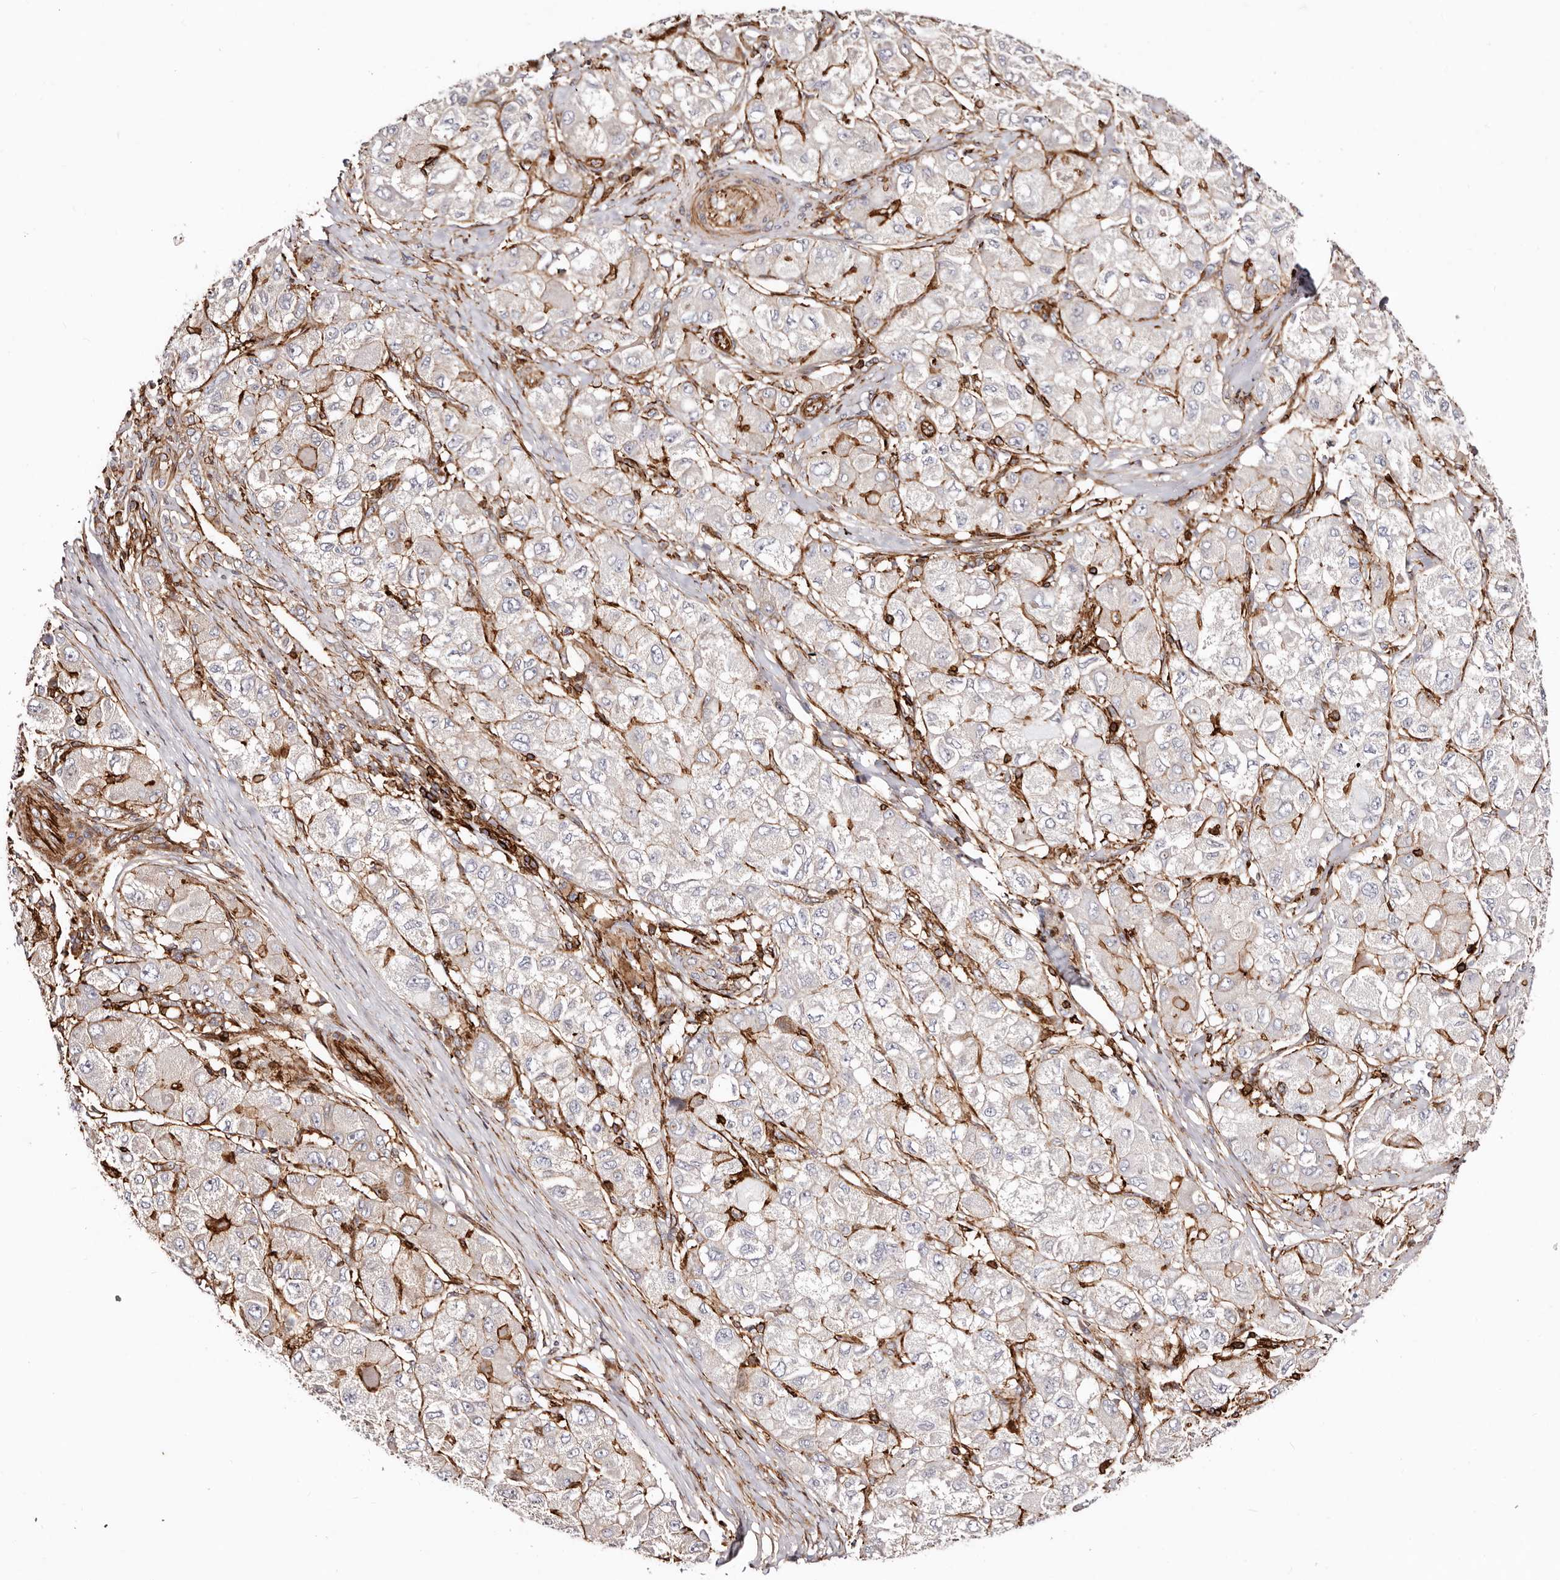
{"staining": {"intensity": "moderate", "quantity": "25%-75%", "location": "cytoplasmic/membranous"}, "tissue": "liver cancer", "cell_type": "Tumor cells", "image_type": "cancer", "snomed": [{"axis": "morphology", "description": "Carcinoma, Hepatocellular, NOS"}, {"axis": "topography", "description": "Liver"}], "caption": "Brown immunohistochemical staining in human liver cancer demonstrates moderate cytoplasmic/membranous staining in approximately 25%-75% of tumor cells.", "gene": "PTPN22", "patient": {"sex": "male", "age": 80}}